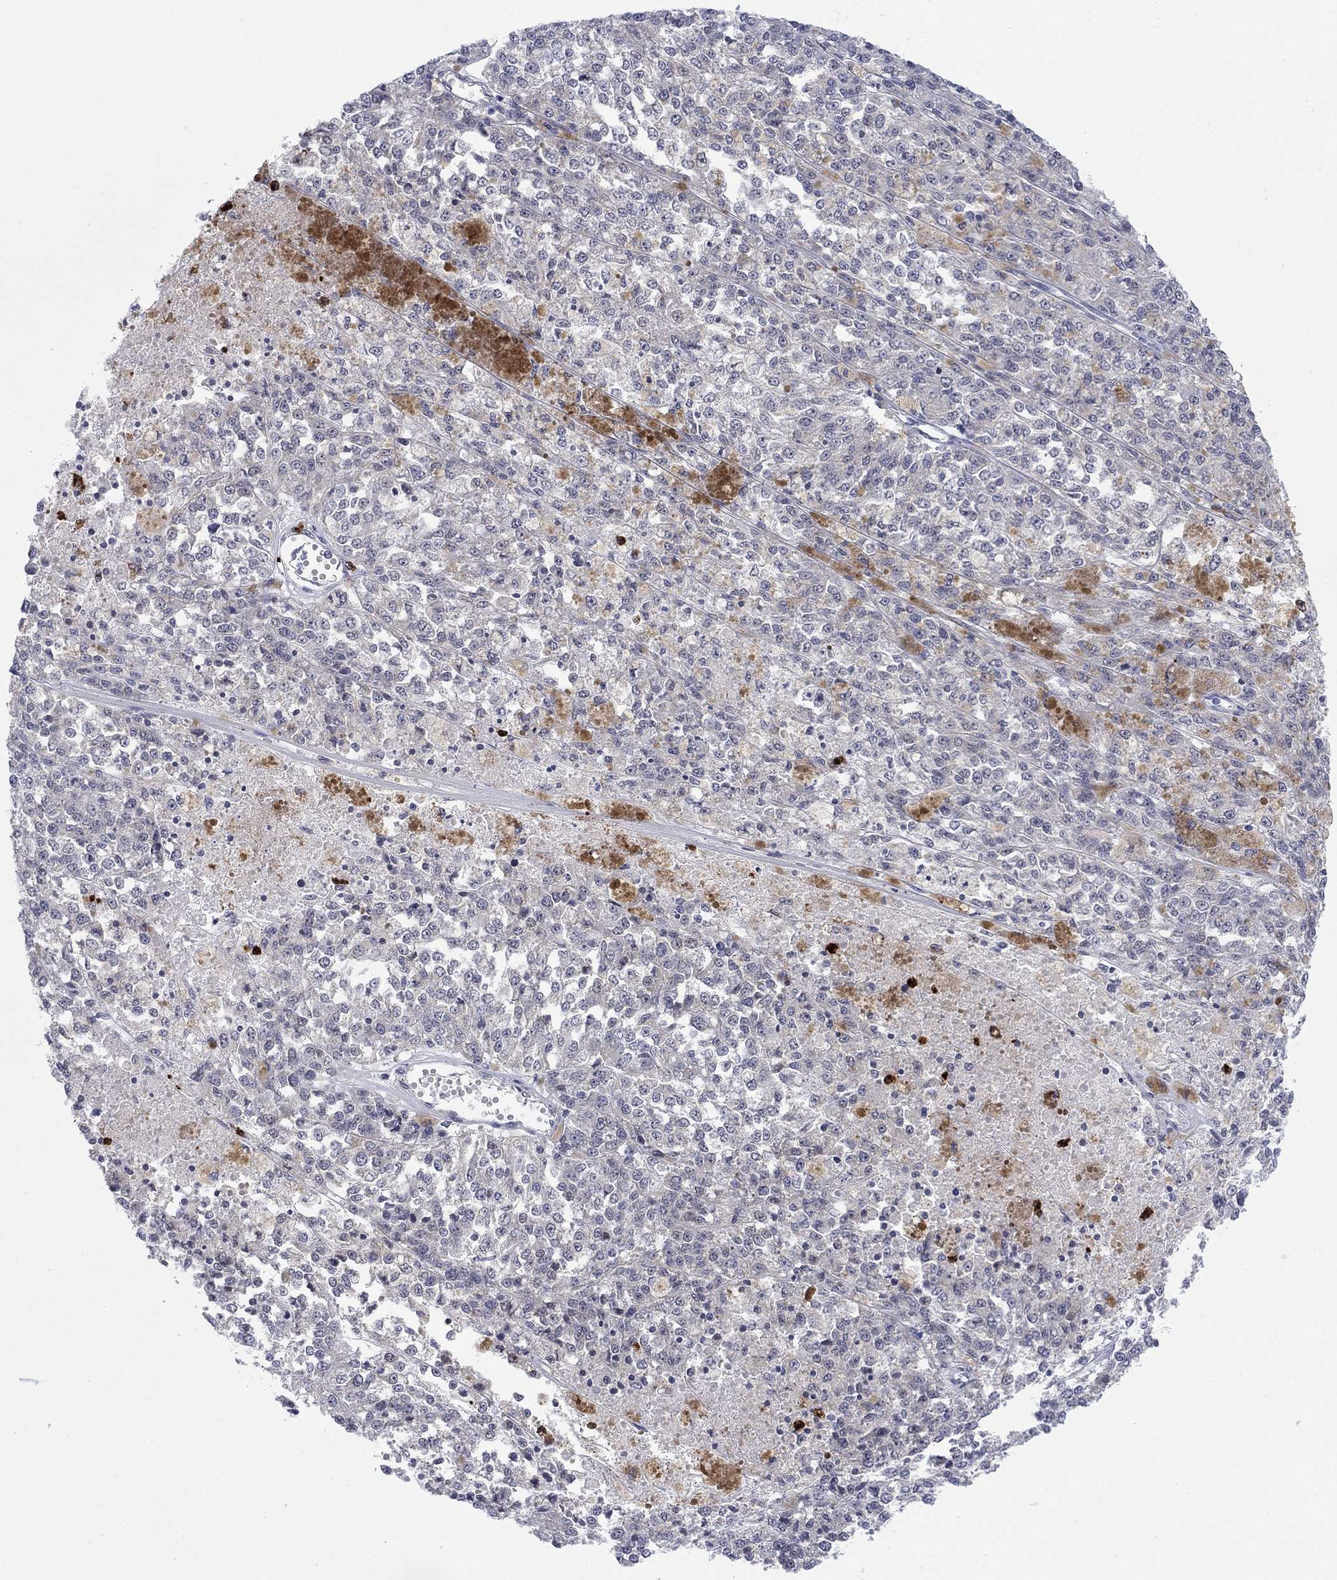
{"staining": {"intensity": "negative", "quantity": "none", "location": "none"}, "tissue": "melanoma", "cell_type": "Tumor cells", "image_type": "cancer", "snomed": [{"axis": "morphology", "description": "Malignant melanoma, Metastatic site"}, {"axis": "topography", "description": "Lymph node"}], "caption": "Protein analysis of melanoma displays no significant expression in tumor cells. The staining was performed using DAB (3,3'-diaminobenzidine) to visualize the protein expression in brown, while the nuclei were stained in blue with hematoxylin (Magnification: 20x).", "gene": "MTRFR", "patient": {"sex": "female", "age": 64}}